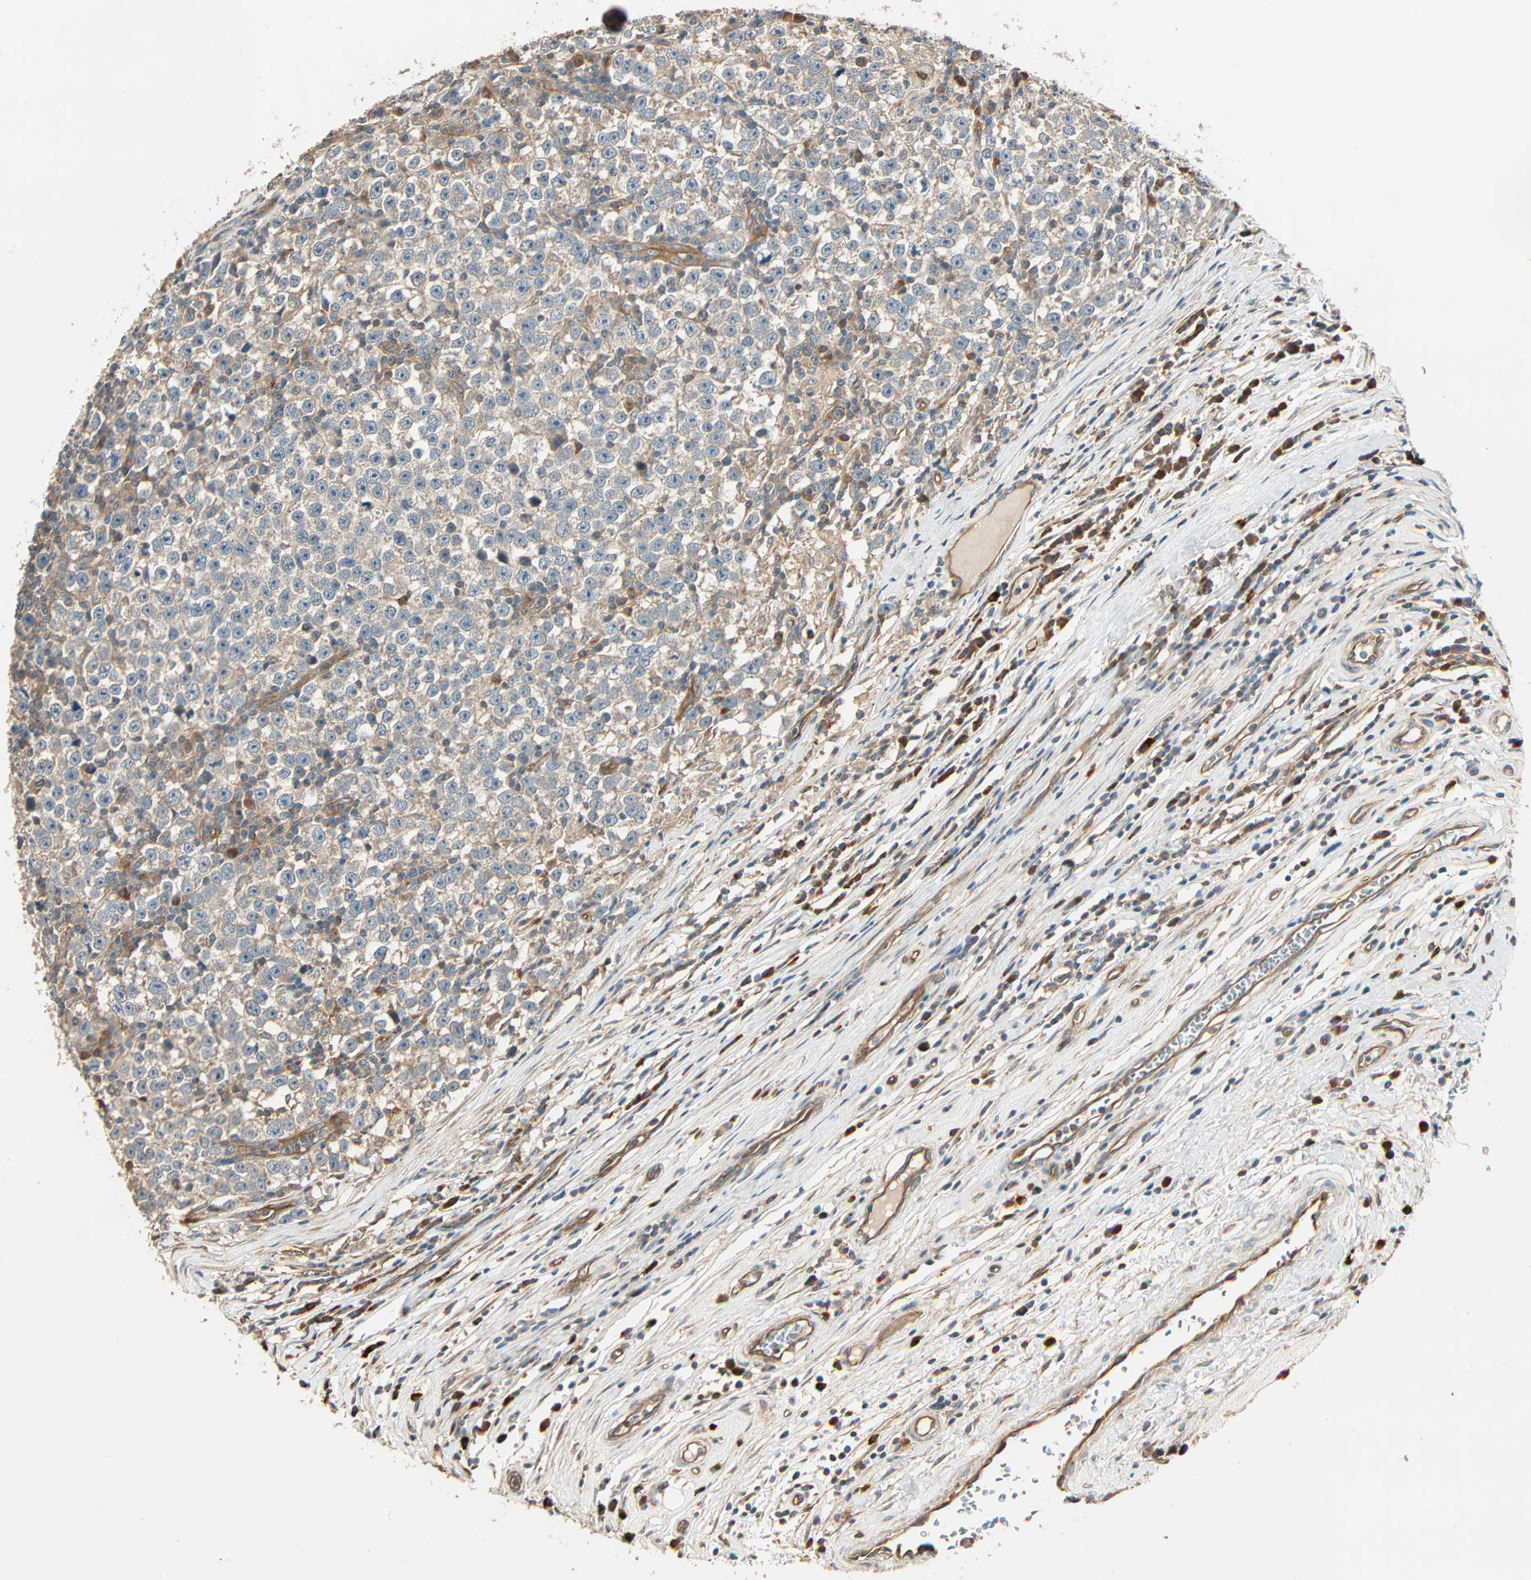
{"staining": {"intensity": "negative", "quantity": "none", "location": "none"}, "tissue": "testis cancer", "cell_type": "Tumor cells", "image_type": "cancer", "snomed": [{"axis": "morphology", "description": "Seminoma, NOS"}, {"axis": "topography", "description": "Testis"}], "caption": "Immunohistochemistry (IHC) image of neoplastic tissue: human testis cancer (seminoma) stained with DAB (3,3'-diaminobenzidine) shows no significant protein expression in tumor cells.", "gene": "GALK1", "patient": {"sex": "male", "age": 43}}